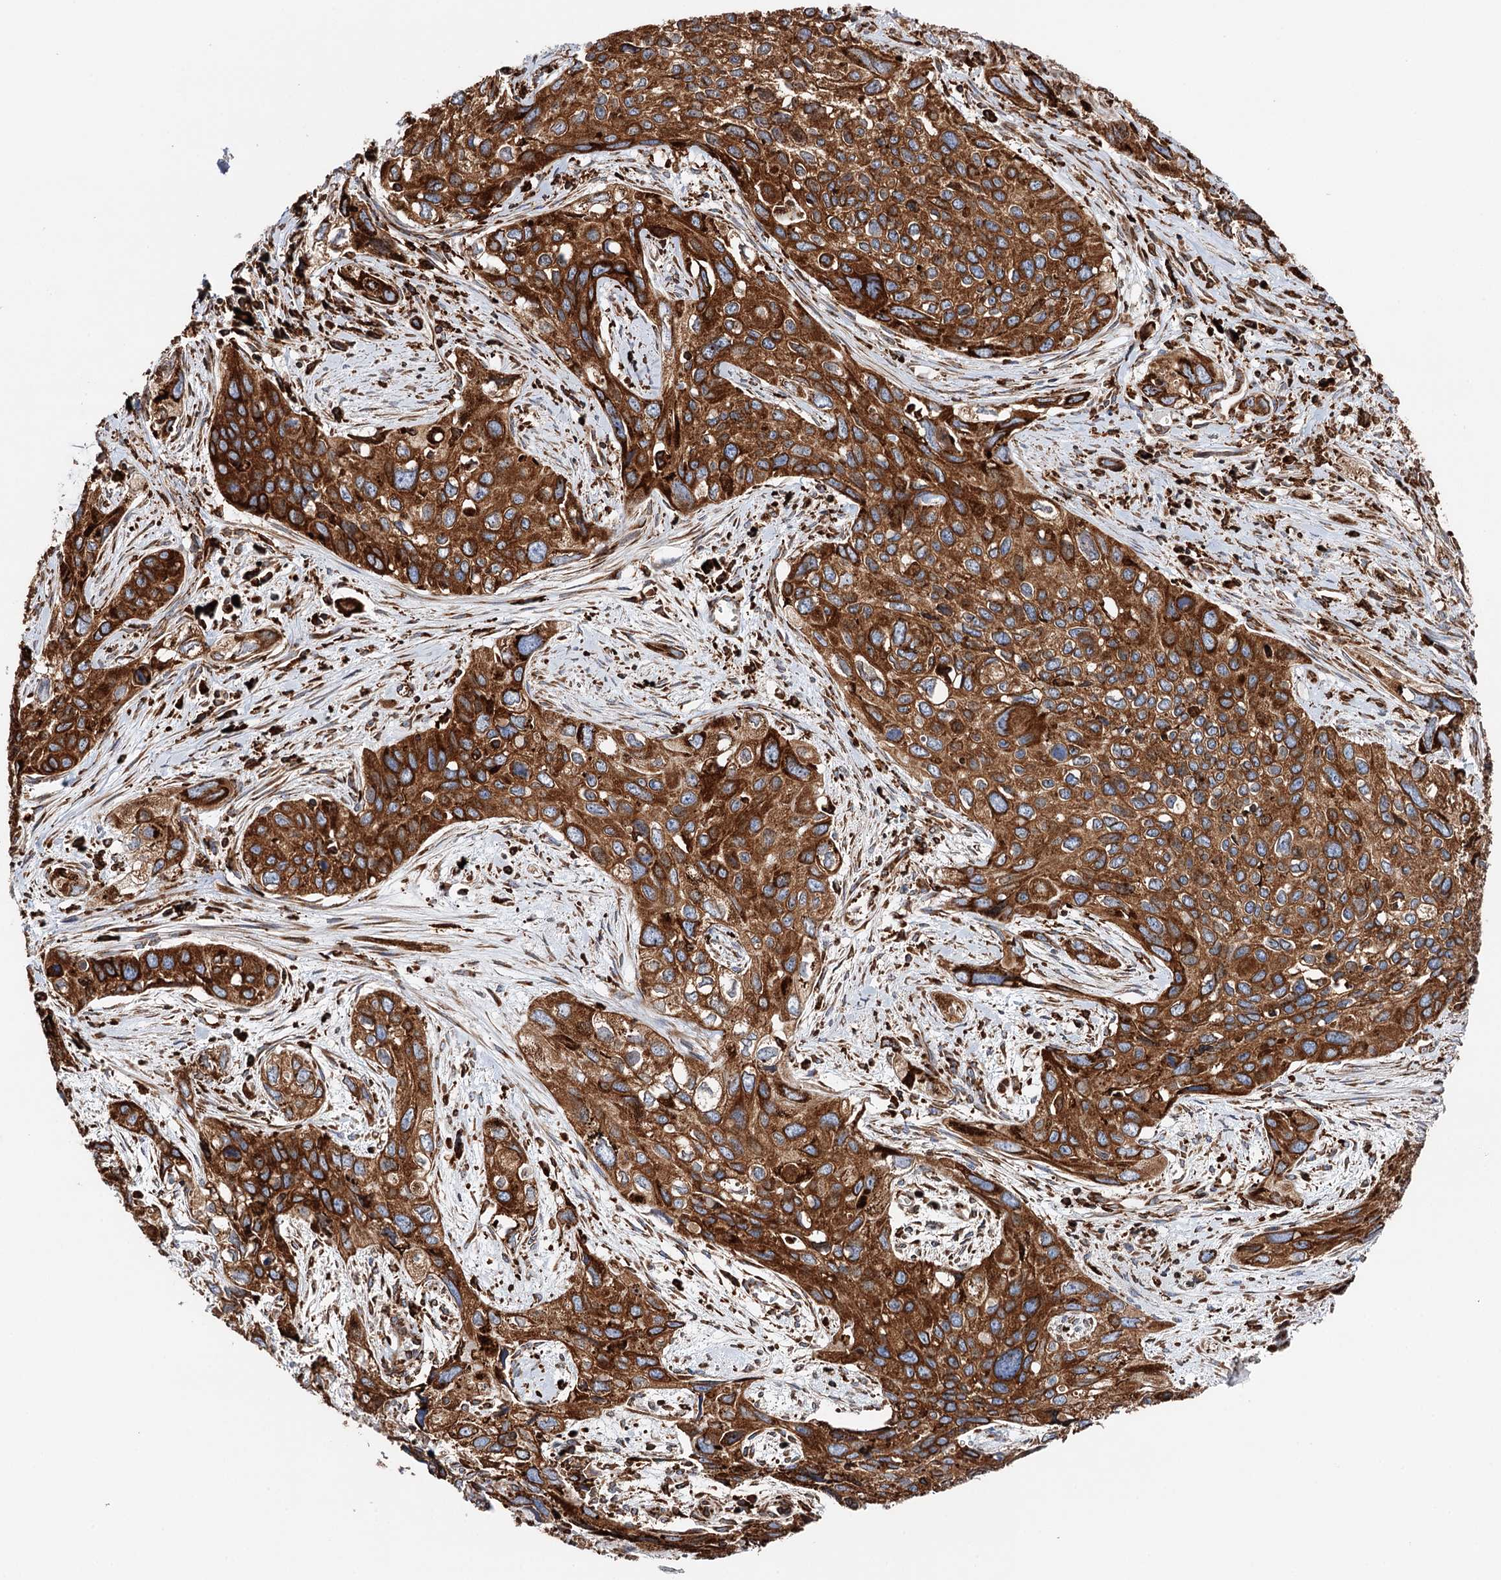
{"staining": {"intensity": "strong", "quantity": ">75%", "location": "cytoplasmic/membranous"}, "tissue": "cervical cancer", "cell_type": "Tumor cells", "image_type": "cancer", "snomed": [{"axis": "morphology", "description": "Squamous cell carcinoma, NOS"}, {"axis": "topography", "description": "Cervix"}], "caption": "A micrograph of human cervical squamous cell carcinoma stained for a protein demonstrates strong cytoplasmic/membranous brown staining in tumor cells. Using DAB (brown) and hematoxylin (blue) stains, captured at high magnification using brightfield microscopy.", "gene": "ERP29", "patient": {"sex": "female", "age": 55}}